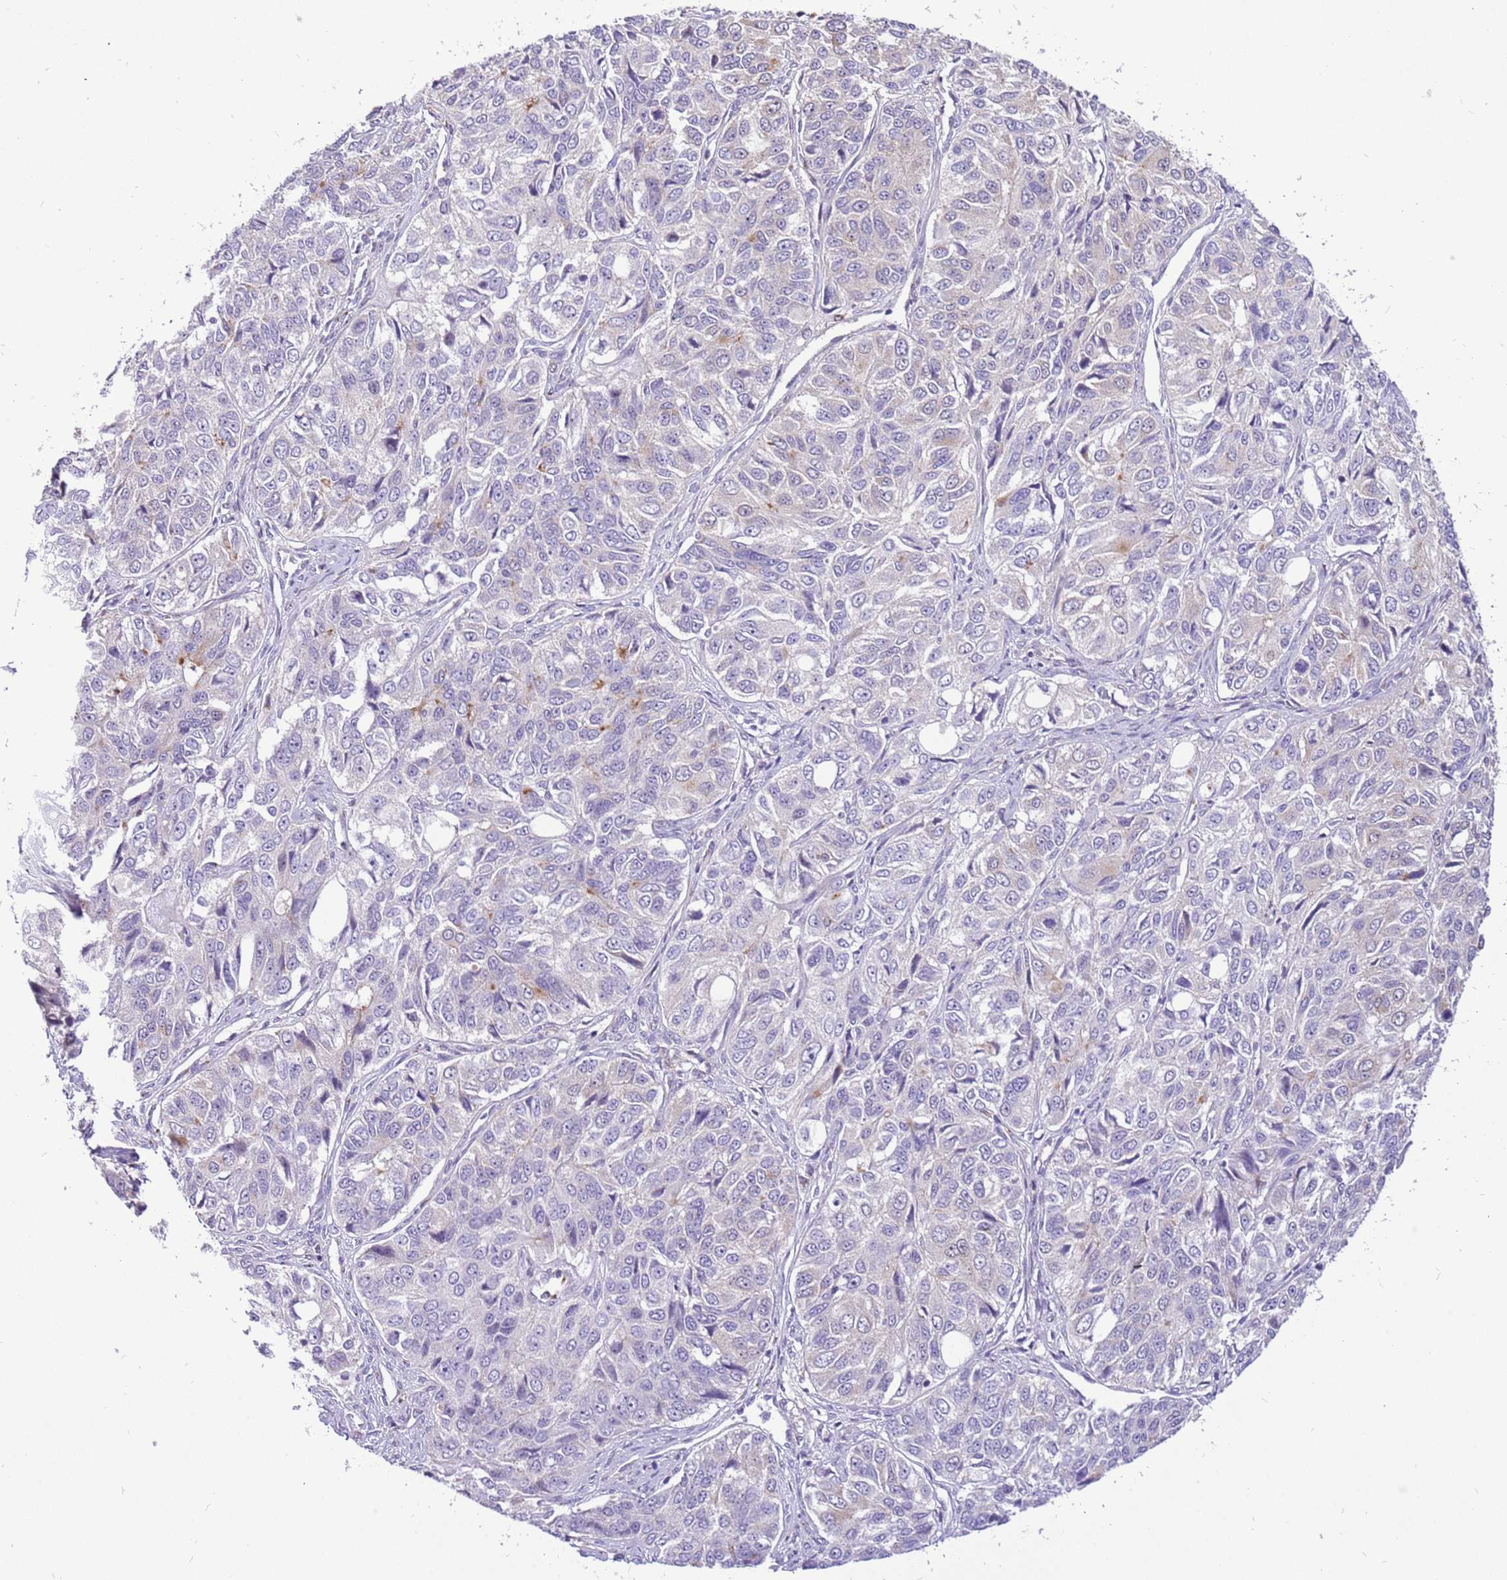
{"staining": {"intensity": "negative", "quantity": "none", "location": "none"}, "tissue": "ovarian cancer", "cell_type": "Tumor cells", "image_type": "cancer", "snomed": [{"axis": "morphology", "description": "Carcinoma, endometroid"}, {"axis": "topography", "description": "Ovary"}], "caption": "A high-resolution photomicrograph shows immunohistochemistry (IHC) staining of ovarian cancer (endometroid carcinoma), which shows no significant staining in tumor cells.", "gene": "COX17", "patient": {"sex": "female", "age": 51}}